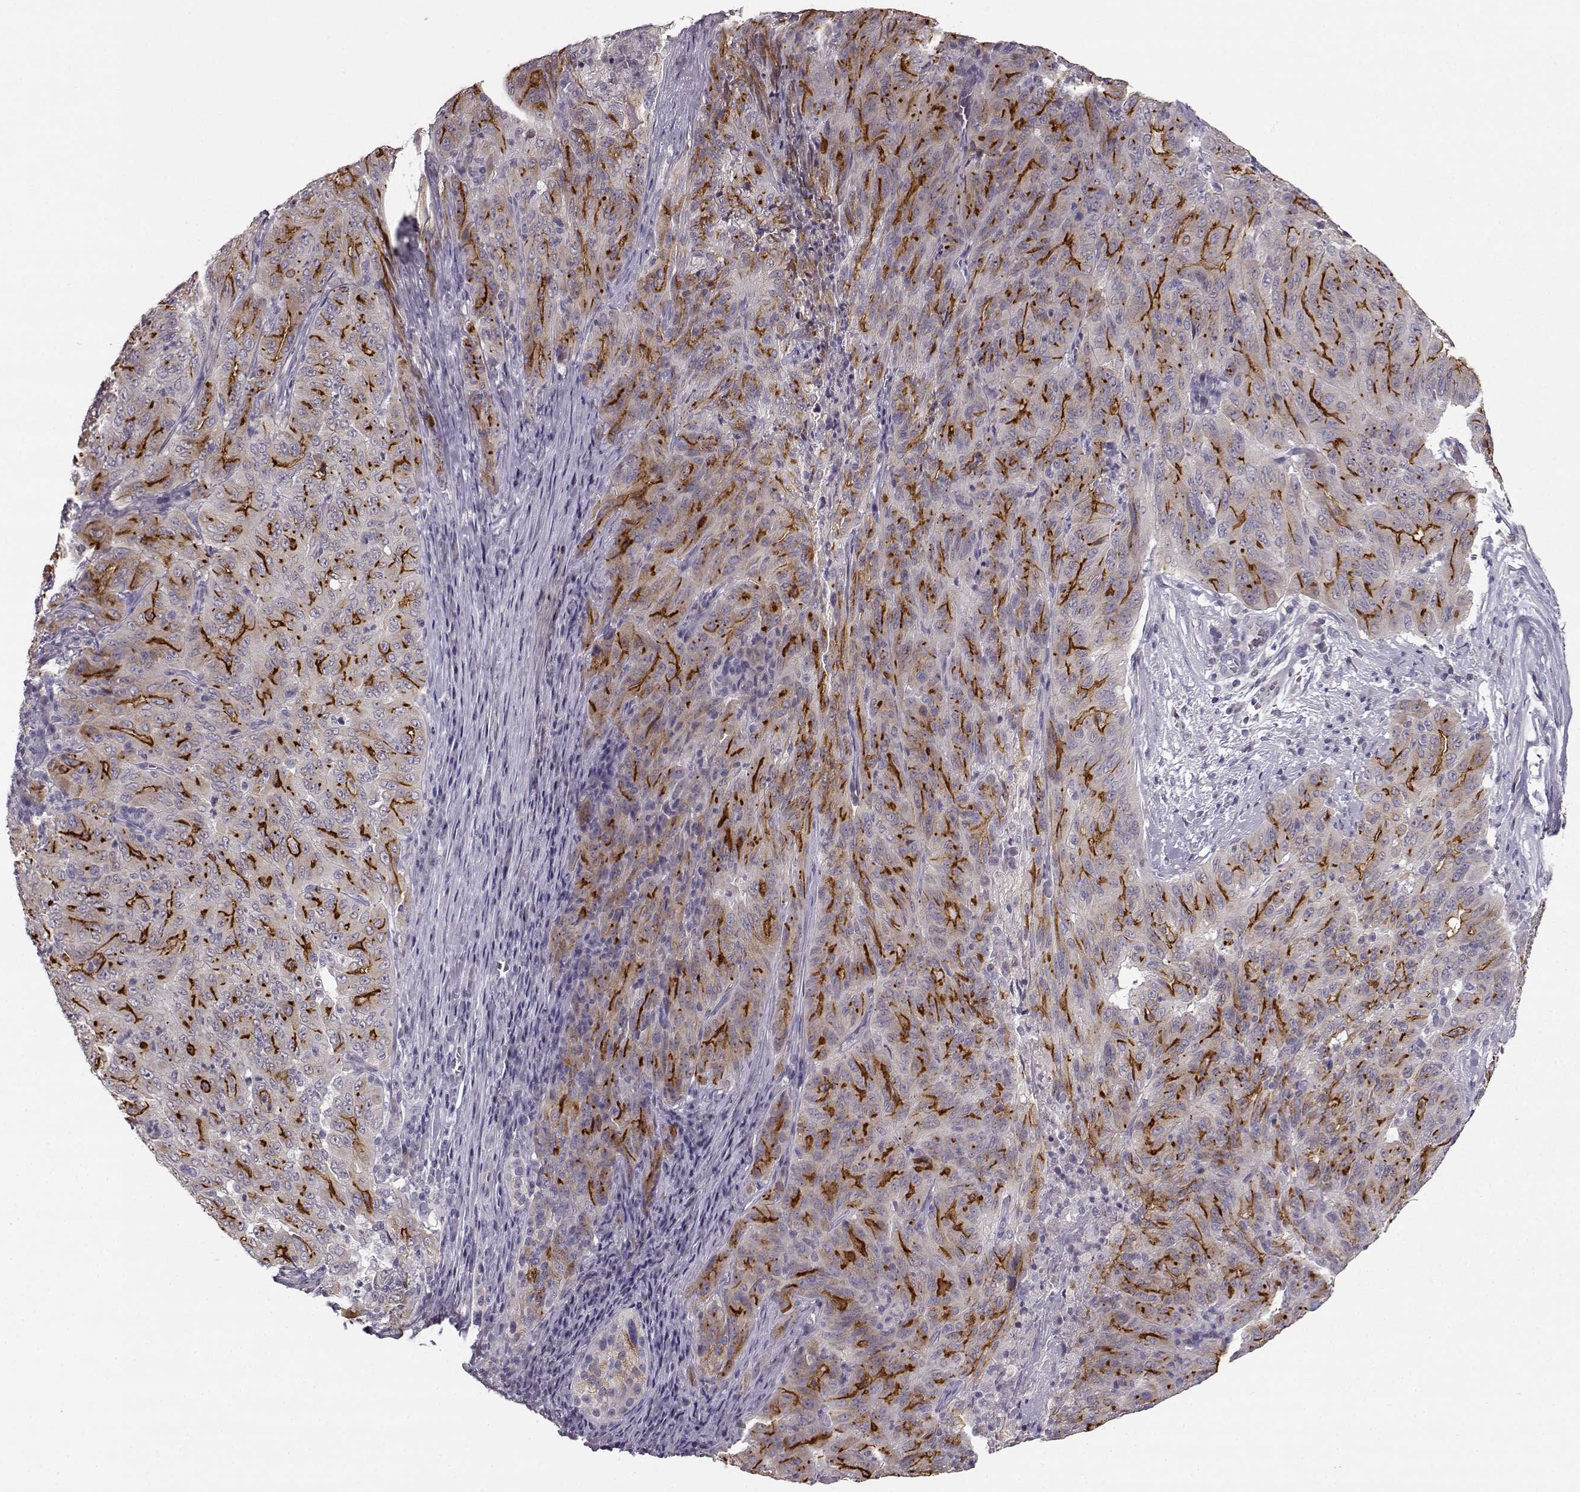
{"staining": {"intensity": "strong", "quantity": ">75%", "location": "cytoplasmic/membranous"}, "tissue": "pancreatic cancer", "cell_type": "Tumor cells", "image_type": "cancer", "snomed": [{"axis": "morphology", "description": "Adenocarcinoma, NOS"}, {"axis": "topography", "description": "Pancreas"}], "caption": "Immunohistochemical staining of adenocarcinoma (pancreatic) exhibits high levels of strong cytoplasmic/membranous expression in approximately >75% of tumor cells.", "gene": "GHR", "patient": {"sex": "male", "age": 63}}